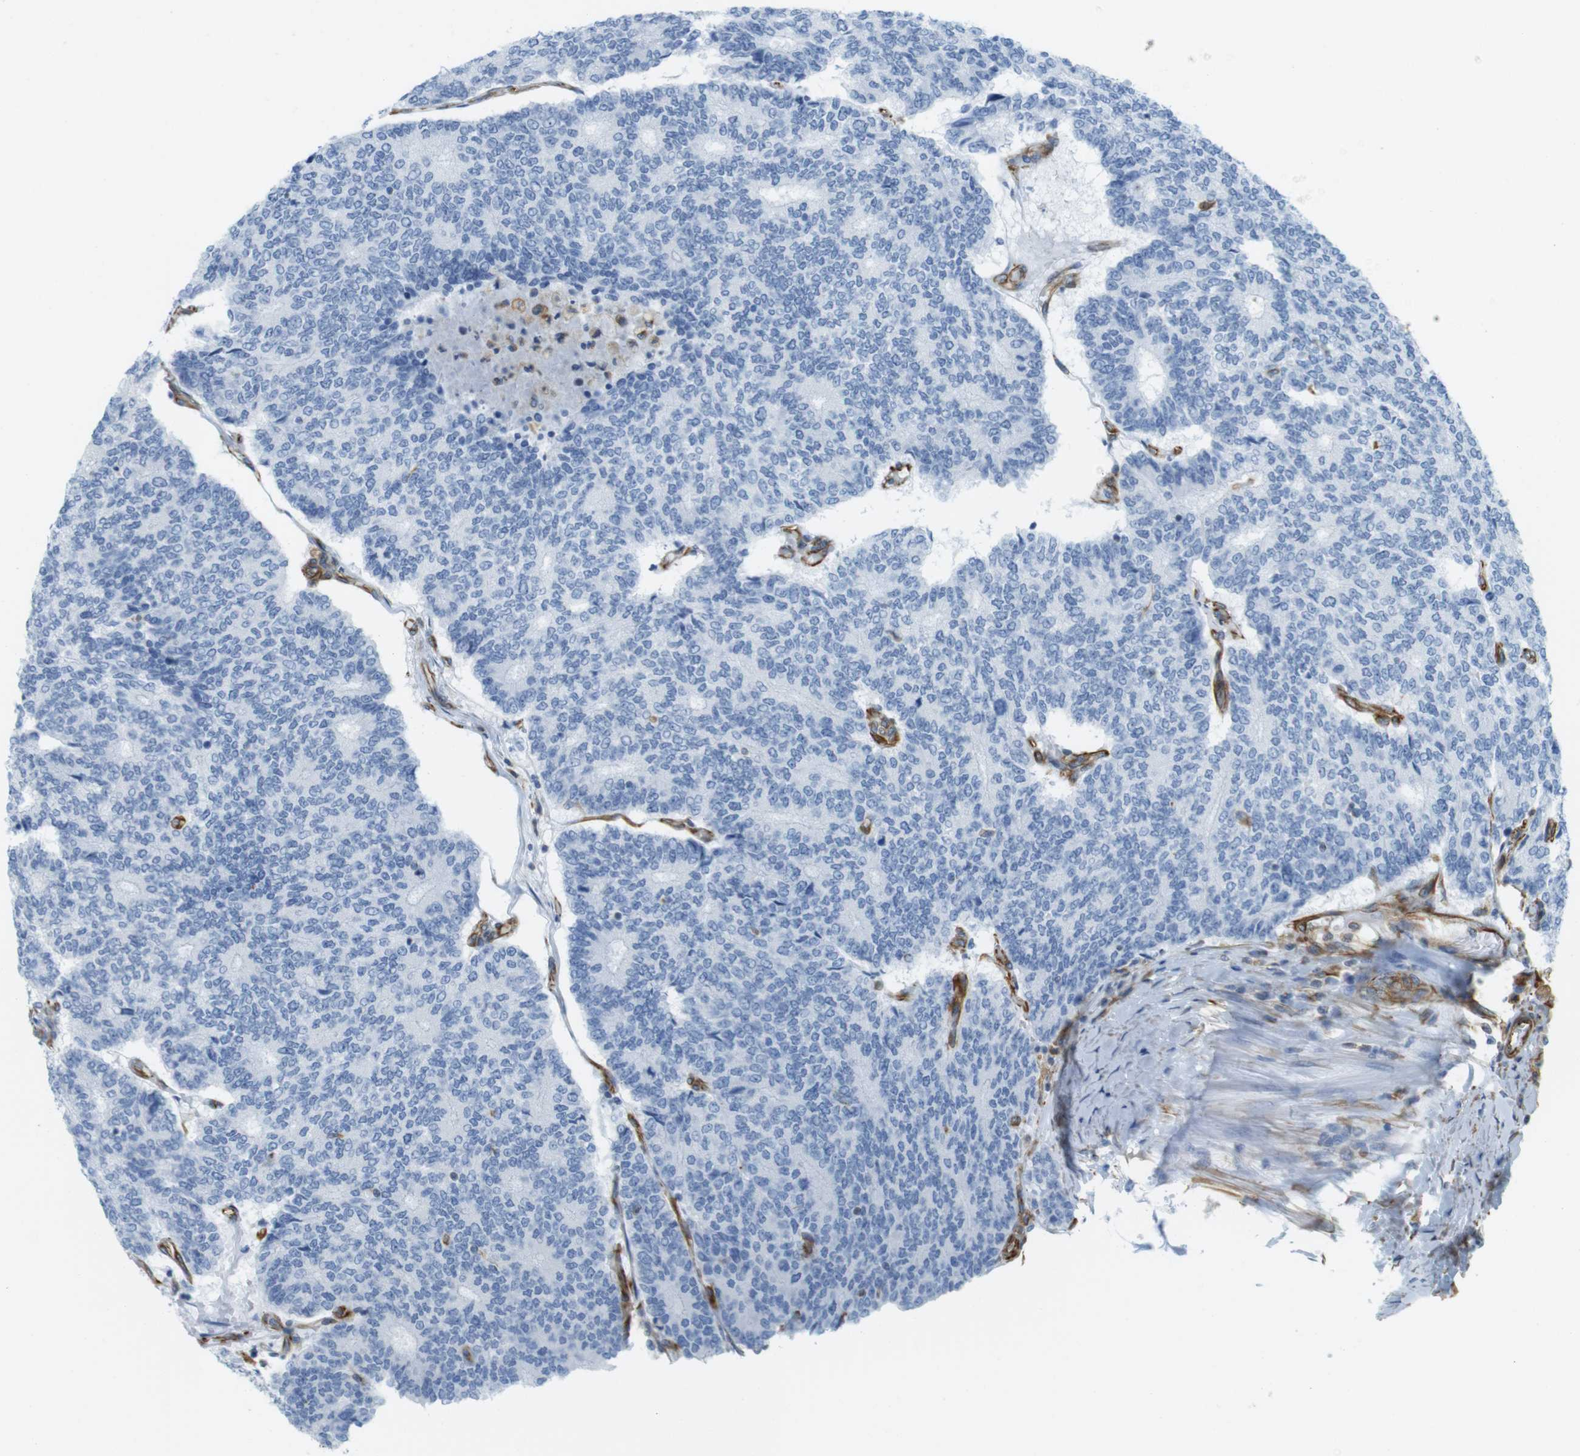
{"staining": {"intensity": "negative", "quantity": "none", "location": "none"}, "tissue": "prostate cancer", "cell_type": "Tumor cells", "image_type": "cancer", "snomed": [{"axis": "morphology", "description": "Normal tissue, NOS"}, {"axis": "morphology", "description": "Adenocarcinoma, High grade"}, {"axis": "topography", "description": "Prostate"}, {"axis": "topography", "description": "Seminal veicle"}], "caption": "Tumor cells are negative for protein expression in human prostate adenocarcinoma (high-grade).", "gene": "MS4A10", "patient": {"sex": "male", "age": 55}}